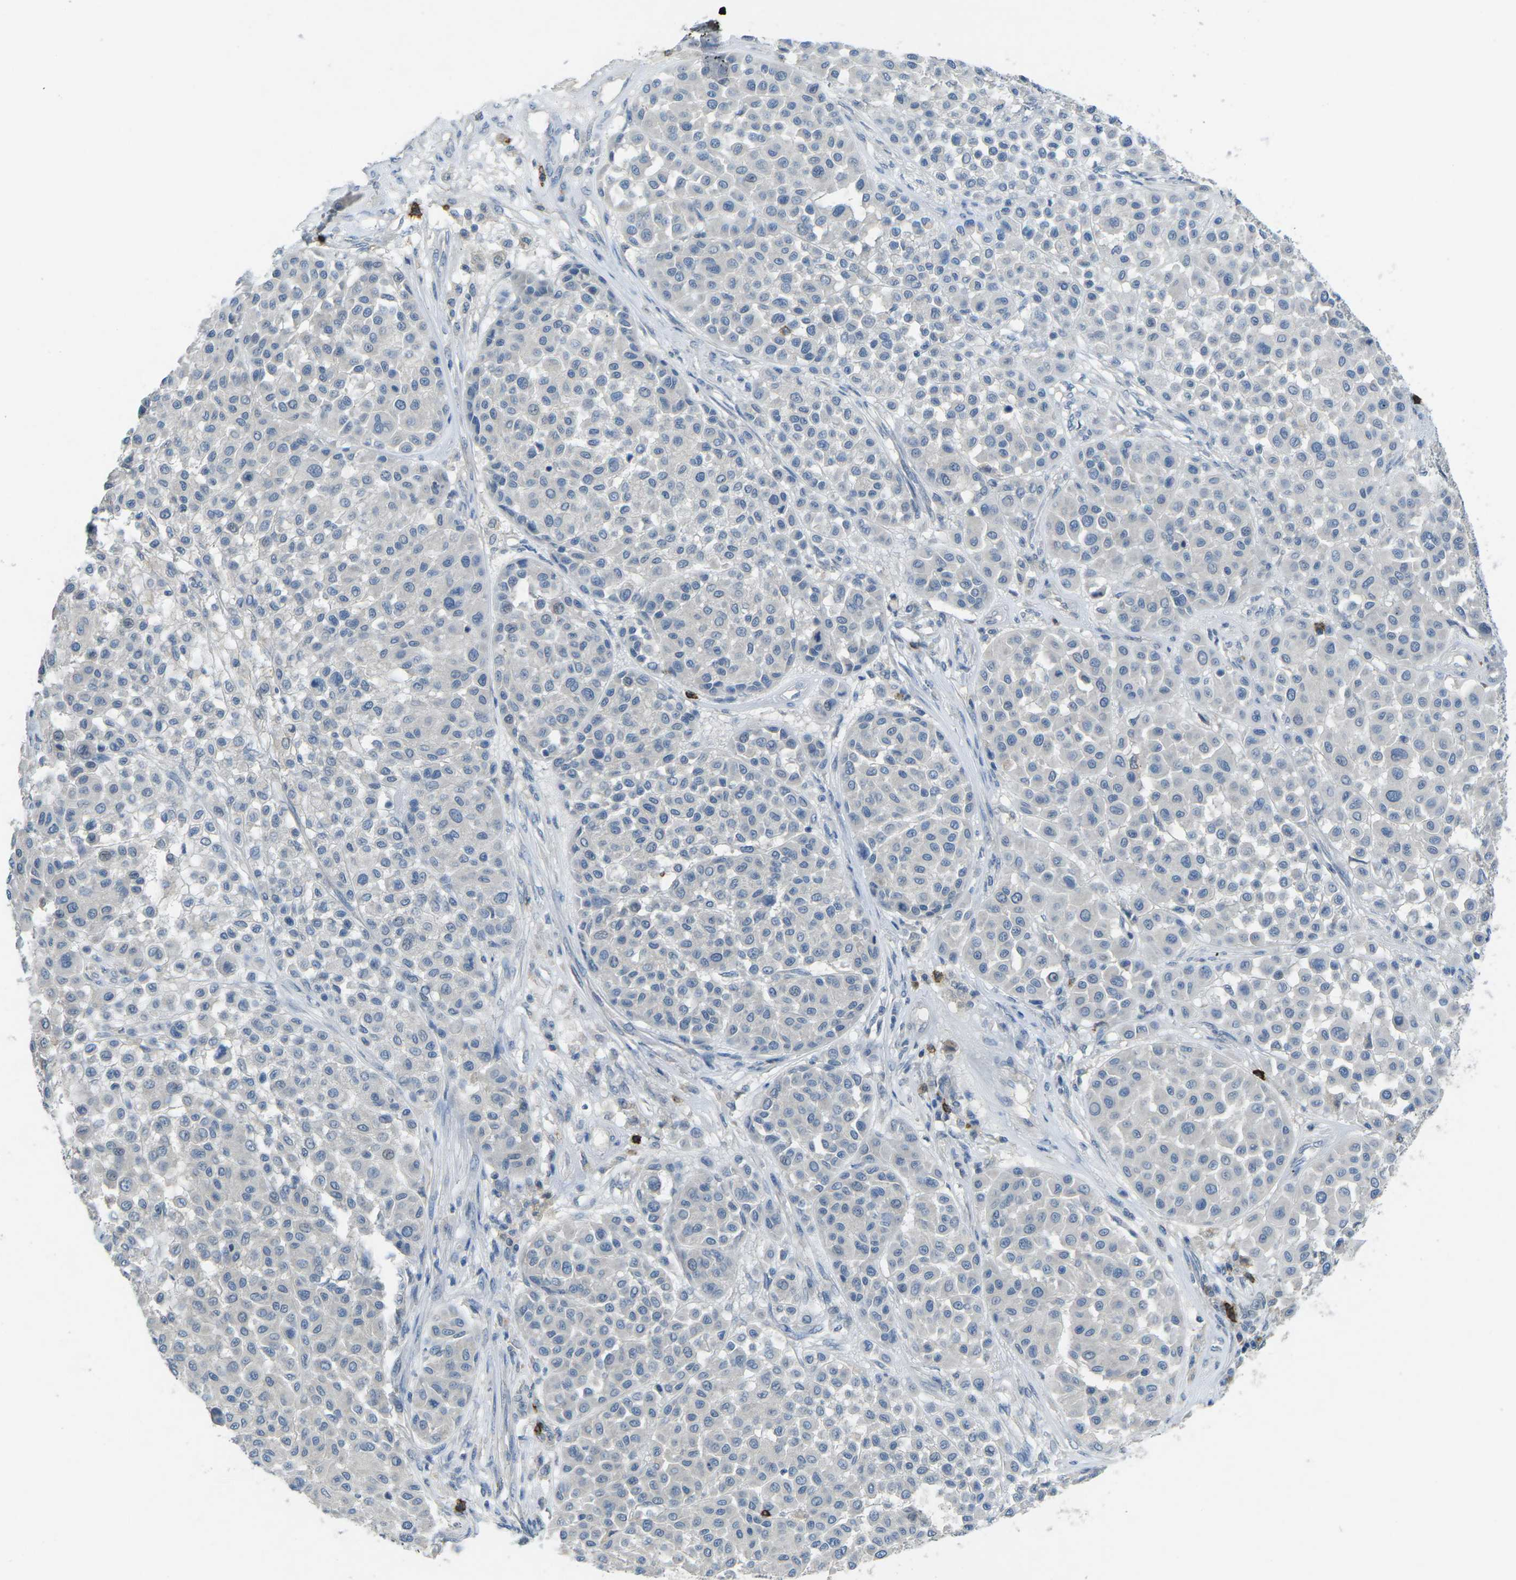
{"staining": {"intensity": "negative", "quantity": "none", "location": "none"}, "tissue": "melanoma", "cell_type": "Tumor cells", "image_type": "cancer", "snomed": [{"axis": "morphology", "description": "Malignant melanoma, Metastatic site"}, {"axis": "topography", "description": "Soft tissue"}], "caption": "High magnification brightfield microscopy of melanoma stained with DAB (brown) and counterstained with hematoxylin (blue): tumor cells show no significant positivity. (Brightfield microscopy of DAB IHC at high magnification).", "gene": "CD19", "patient": {"sex": "male", "age": 41}}